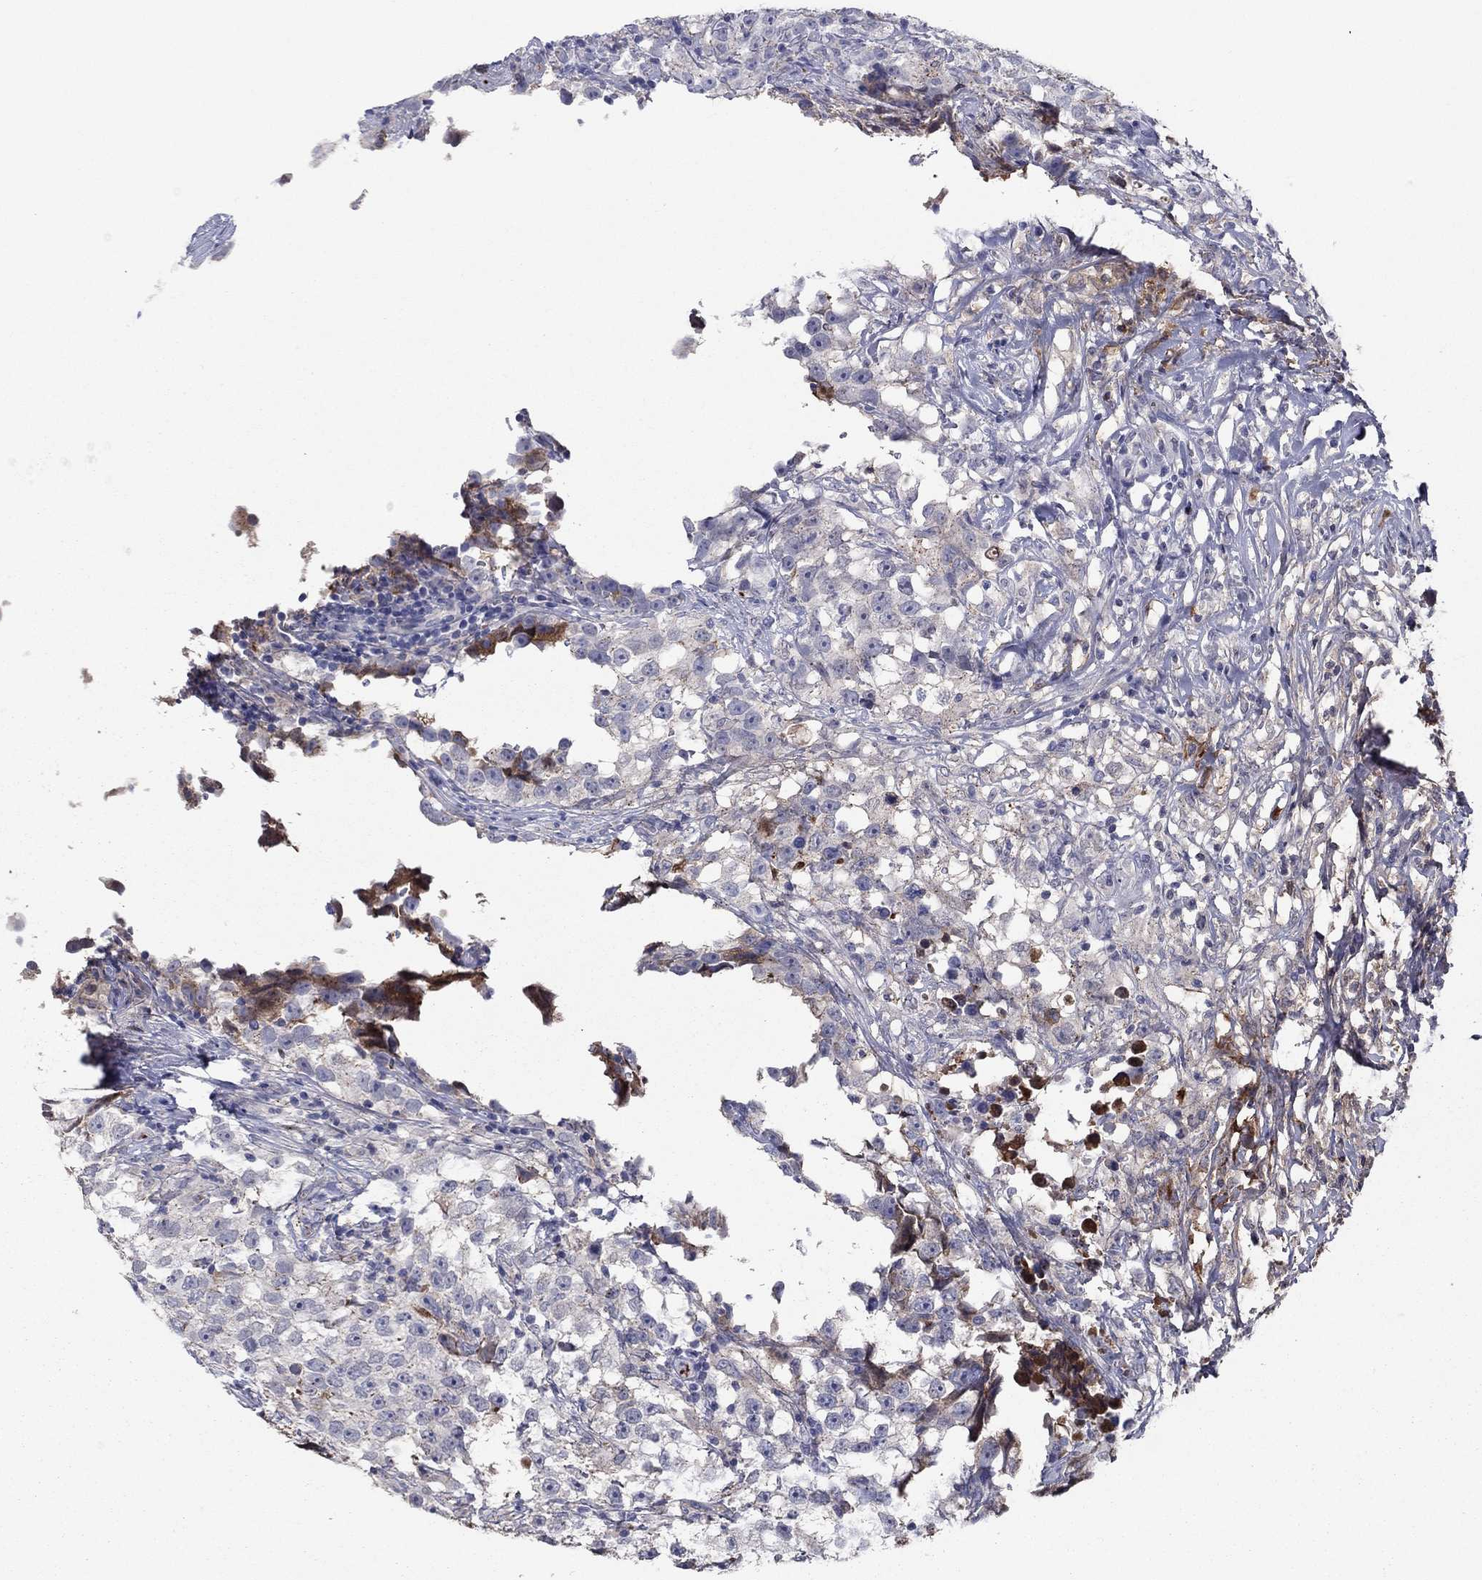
{"staining": {"intensity": "negative", "quantity": "none", "location": "none"}, "tissue": "testis cancer", "cell_type": "Tumor cells", "image_type": "cancer", "snomed": [{"axis": "morphology", "description": "Seminoma, NOS"}, {"axis": "topography", "description": "Testis"}], "caption": "This is a image of immunohistochemistry (IHC) staining of seminoma (testis), which shows no expression in tumor cells. (IHC, brightfield microscopy, high magnification).", "gene": "HPX", "patient": {"sex": "male", "age": 46}}